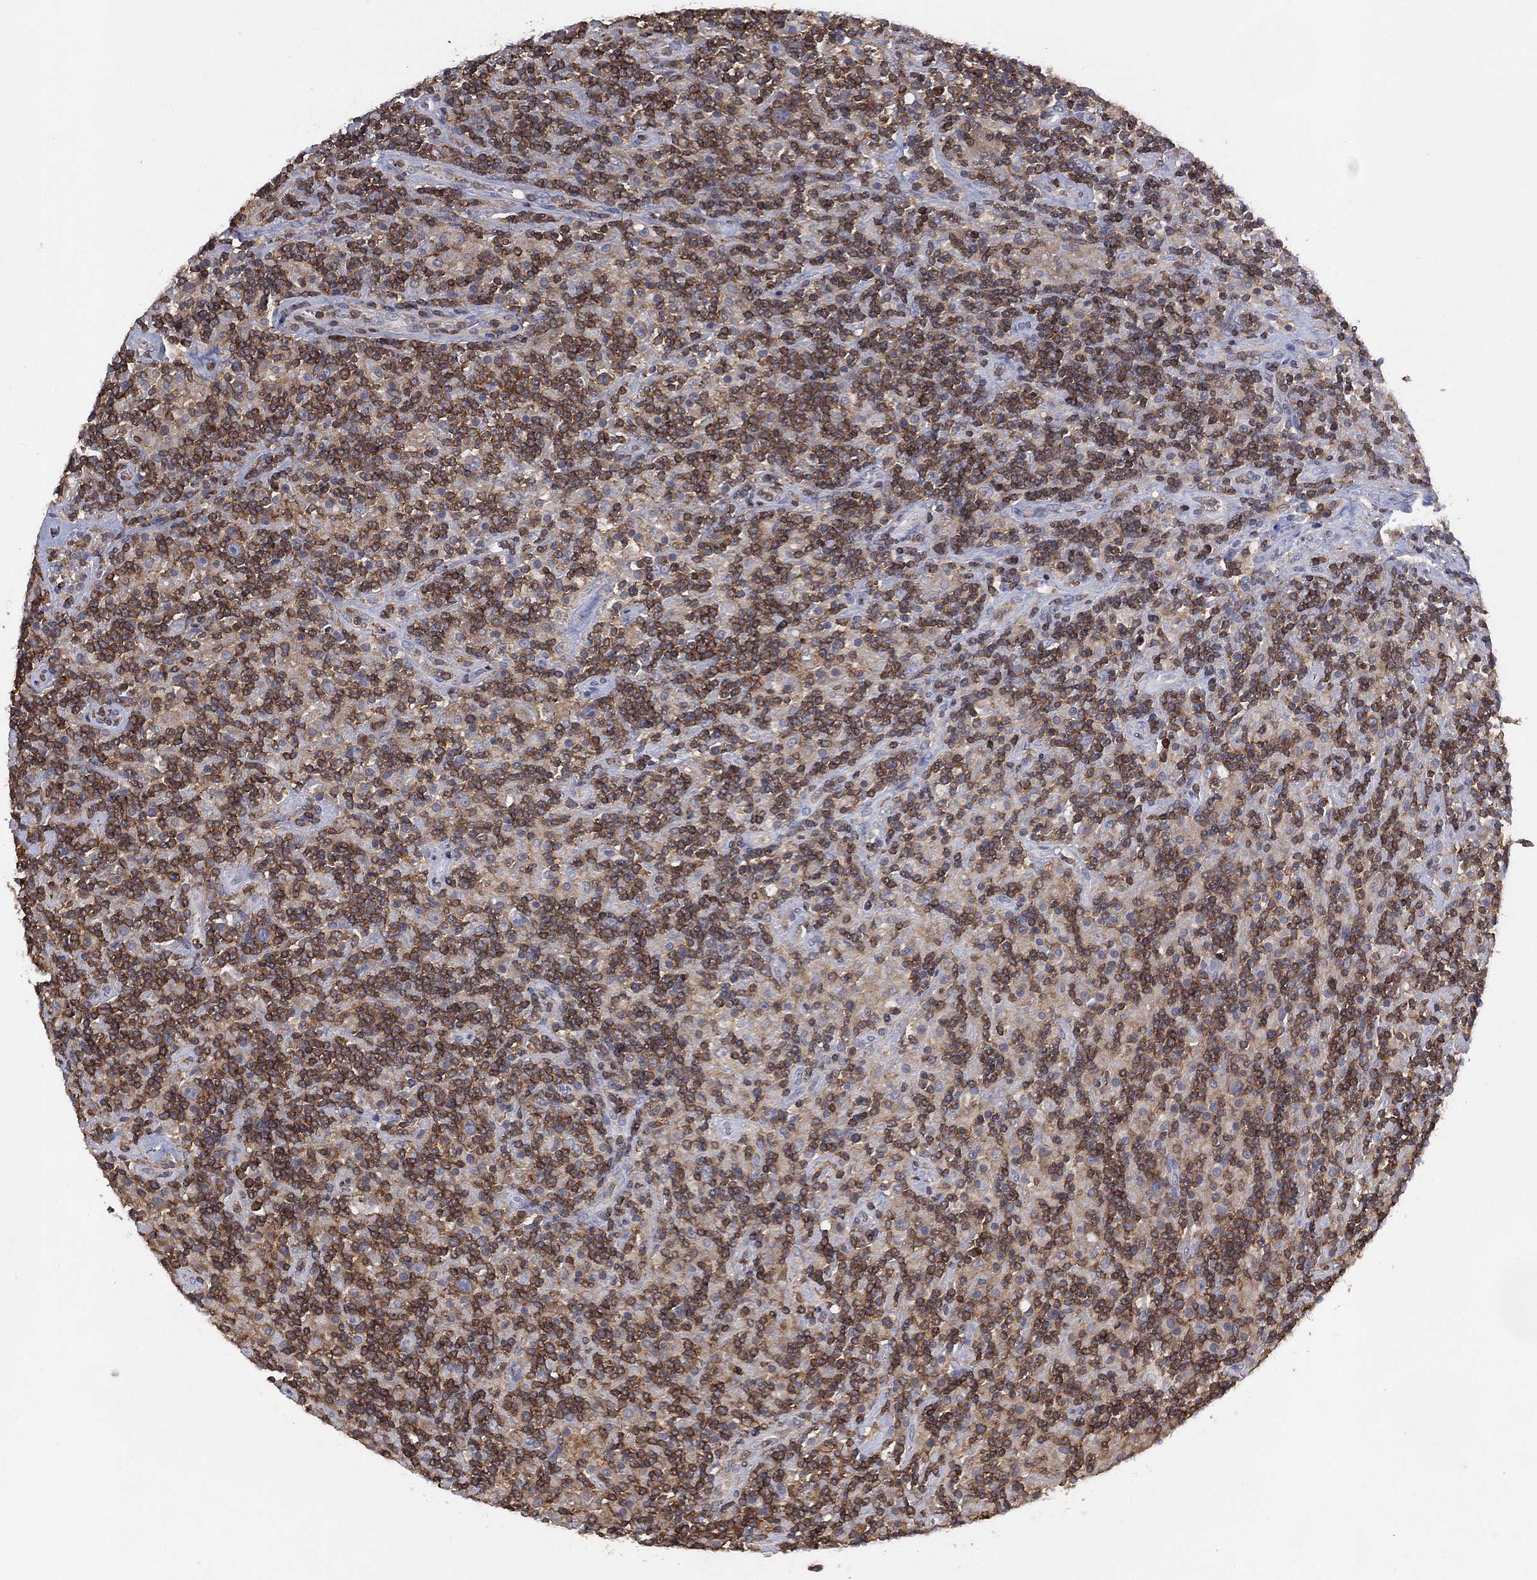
{"staining": {"intensity": "moderate", "quantity": "<25%", "location": "cytoplasmic/membranous"}, "tissue": "lymphoma", "cell_type": "Tumor cells", "image_type": "cancer", "snomed": [{"axis": "morphology", "description": "Hodgkin's disease, NOS"}, {"axis": "topography", "description": "Lymph node"}], "caption": "Immunohistochemical staining of human Hodgkin's disease reveals moderate cytoplasmic/membranous protein expression in approximately <25% of tumor cells. Nuclei are stained in blue.", "gene": "DOCK8", "patient": {"sex": "male", "age": 70}}